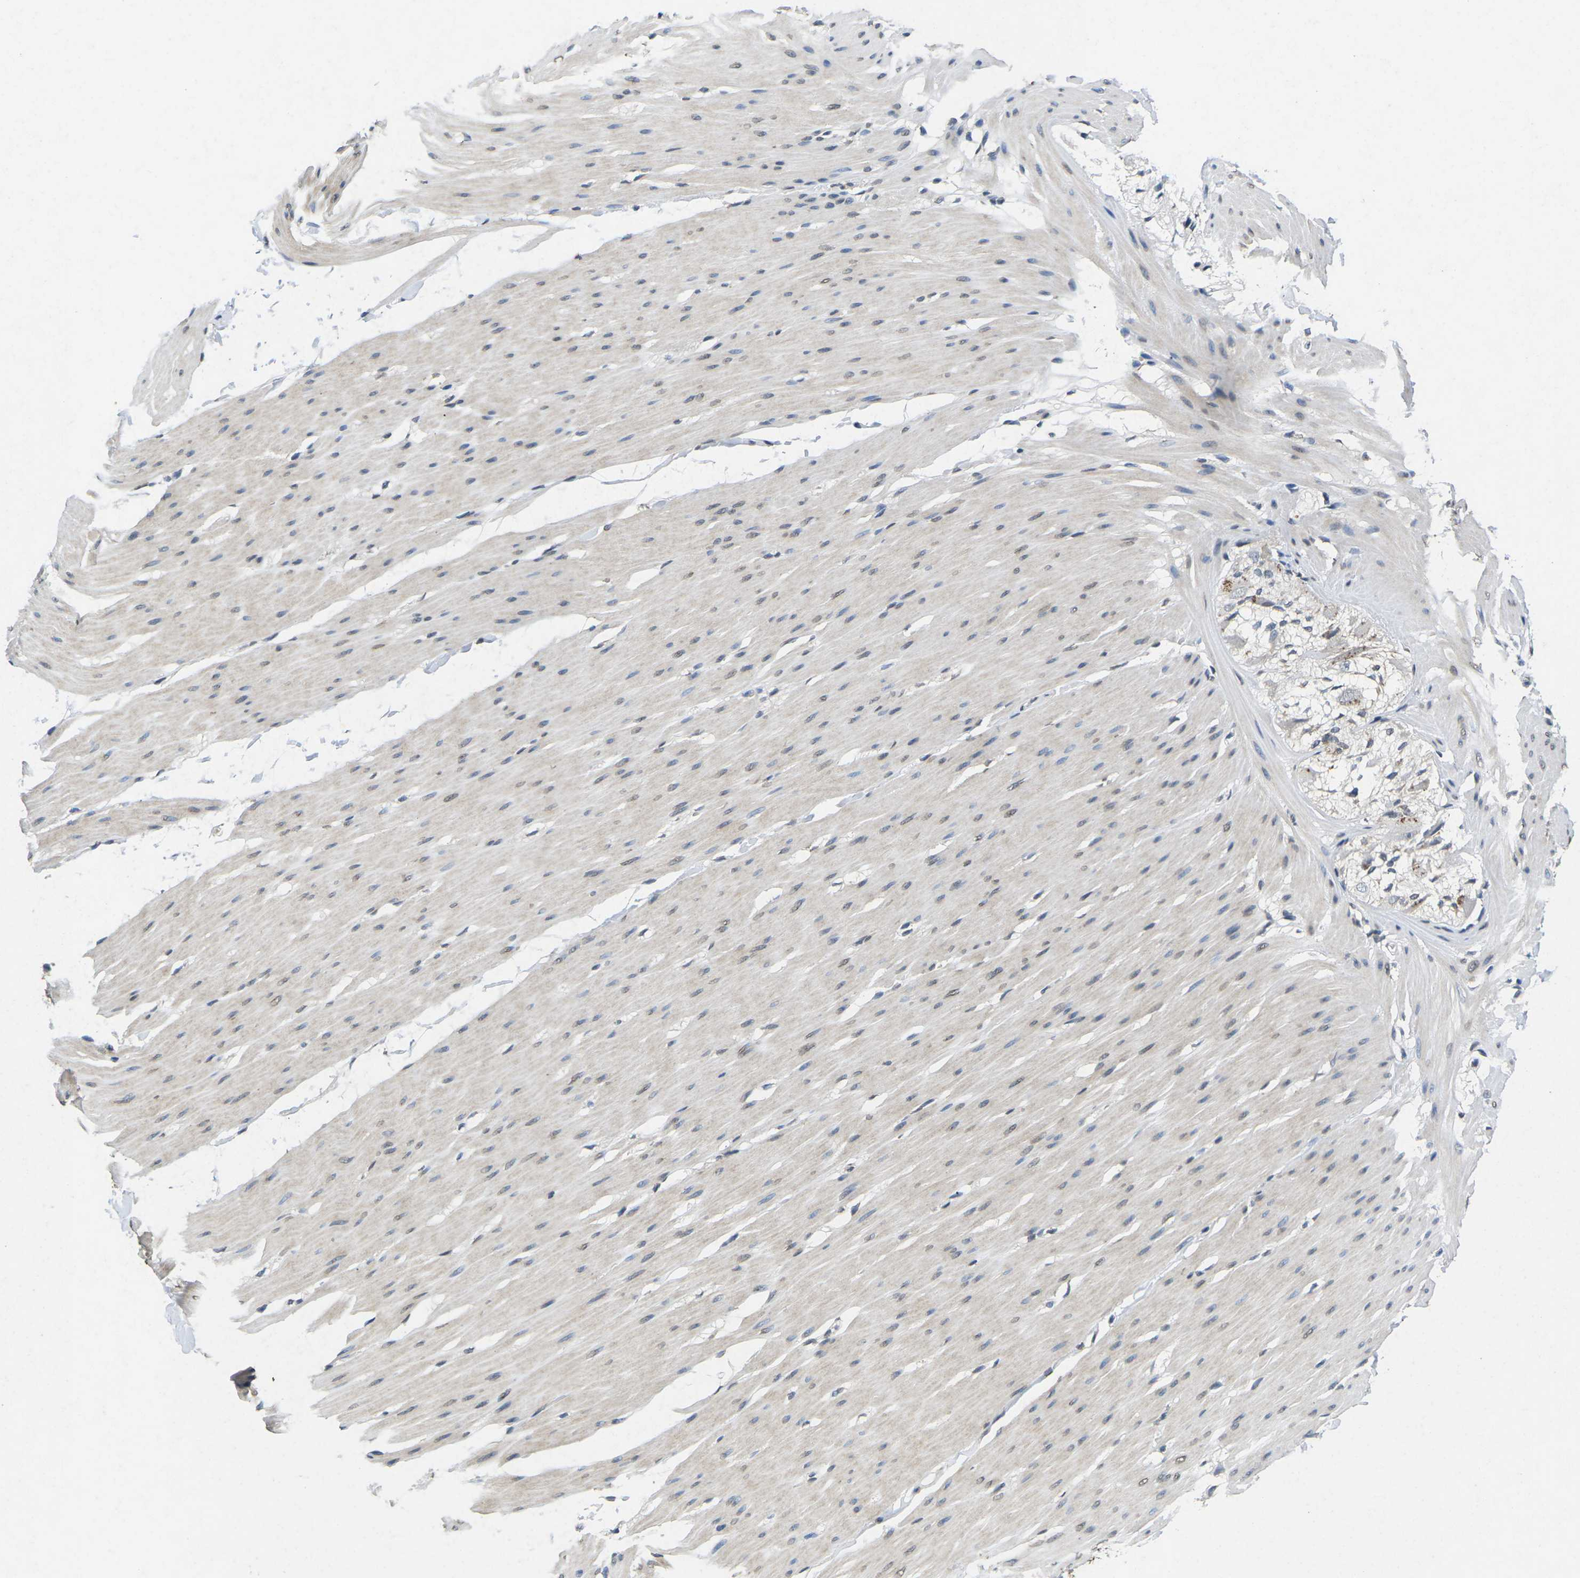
{"staining": {"intensity": "weak", "quantity": "<25%", "location": "cytoplasmic/membranous"}, "tissue": "smooth muscle", "cell_type": "Smooth muscle cells", "image_type": "normal", "snomed": [{"axis": "morphology", "description": "Normal tissue, NOS"}, {"axis": "topography", "description": "Smooth muscle"}, {"axis": "topography", "description": "Colon"}], "caption": "High magnification brightfield microscopy of unremarkable smooth muscle stained with DAB (brown) and counterstained with hematoxylin (blue): smooth muscle cells show no significant expression. Nuclei are stained in blue.", "gene": "SCNN1B", "patient": {"sex": "male", "age": 67}}